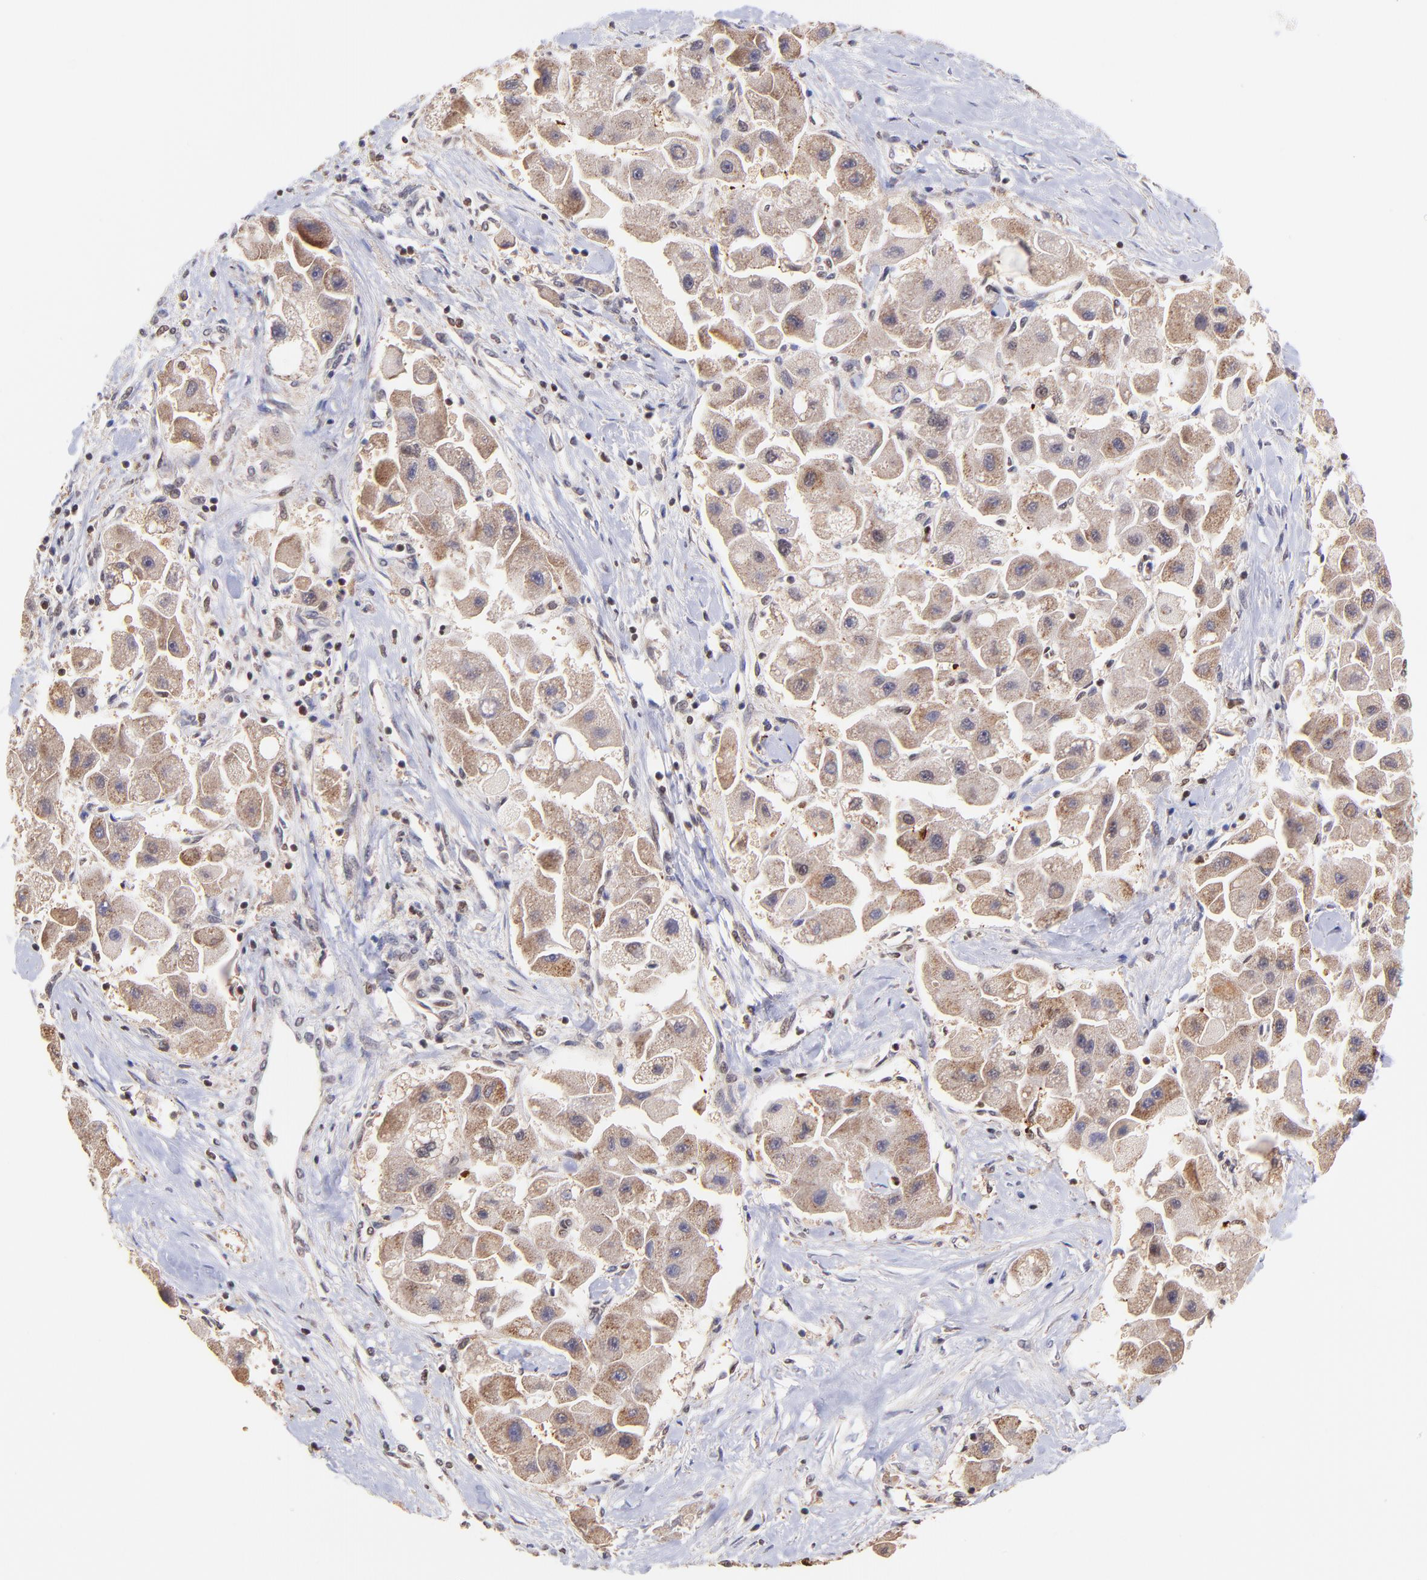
{"staining": {"intensity": "moderate", "quantity": ">75%", "location": "cytoplasmic/membranous"}, "tissue": "liver cancer", "cell_type": "Tumor cells", "image_type": "cancer", "snomed": [{"axis": "morphology", "description": "Carcinoma, Hepatocellular, NOS"}, {"axis": "topography", "description": "Liver"}], "caption": "A brown stain highlights moderate cytoplasmic/membranous positivity of a protein in human liver cancer (hepatocellular carcinoma) tumor cells. The protein is shown in brown color, while the nuclei are stained blue.", "gene": "WDR25", "patient": {"sex": "male", "age": 24}}